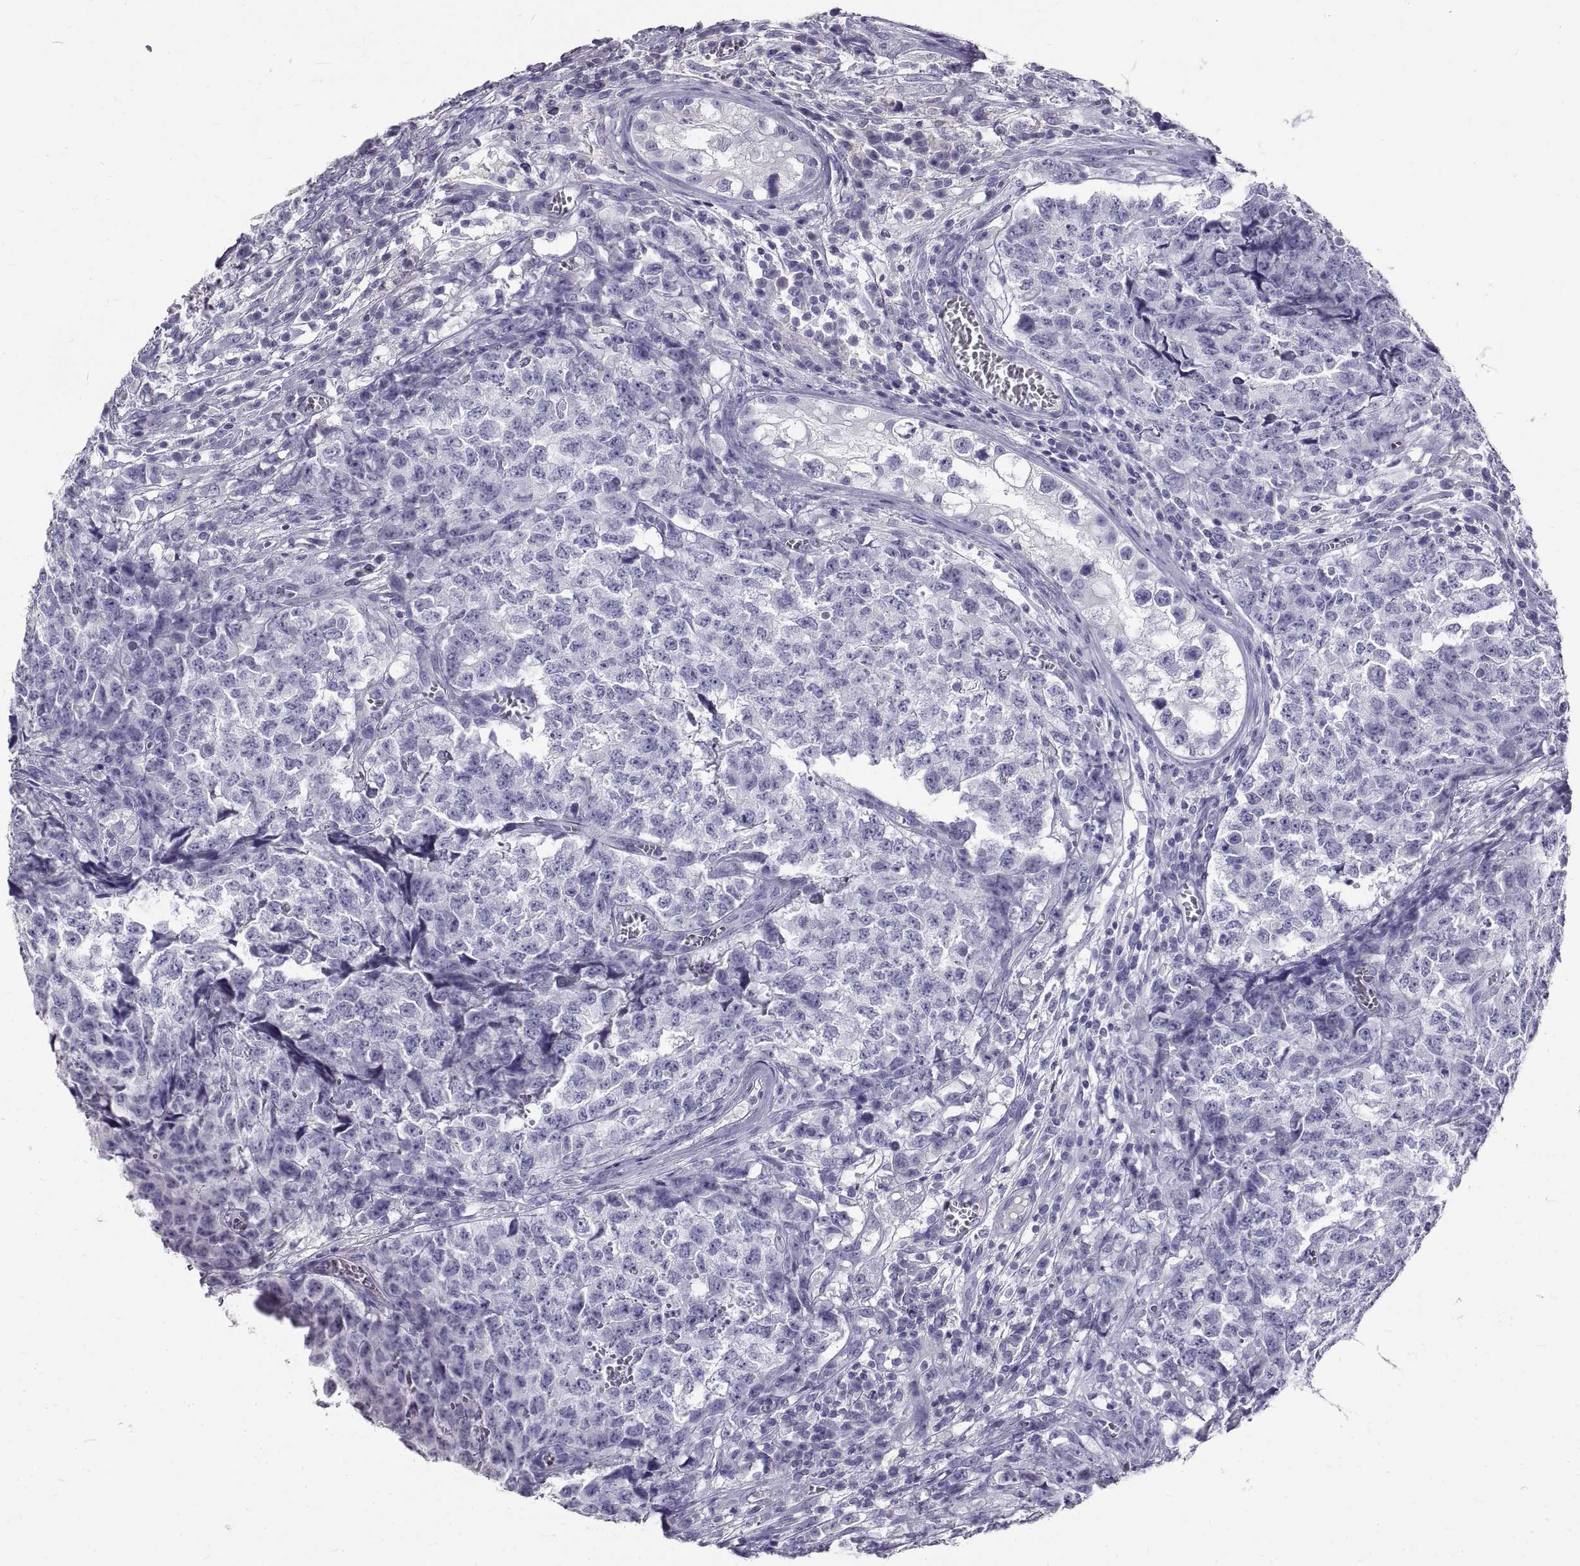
{"staining": {"intensity": "negative", "quantity": "none", "location": "none"}, "tissue": "testis cancer", "cell_type": "Tumor cells", "image_type": "cancer", "snomed": [{"axis": "morphology", "description": "Carcinoma, Embryonal, NOS"}, {"axis": "topography", "description": "Testis"}], "caption": "This micrograph is of embryonal carcinoma (testis) stained with immunohistochemistry (IHC) to label a protein in brown with the nuclei are counter-stained blue. There is no expression in tumor cells.", "gene": "GNG12", "patient": {"sex": "male", "age": 23}}